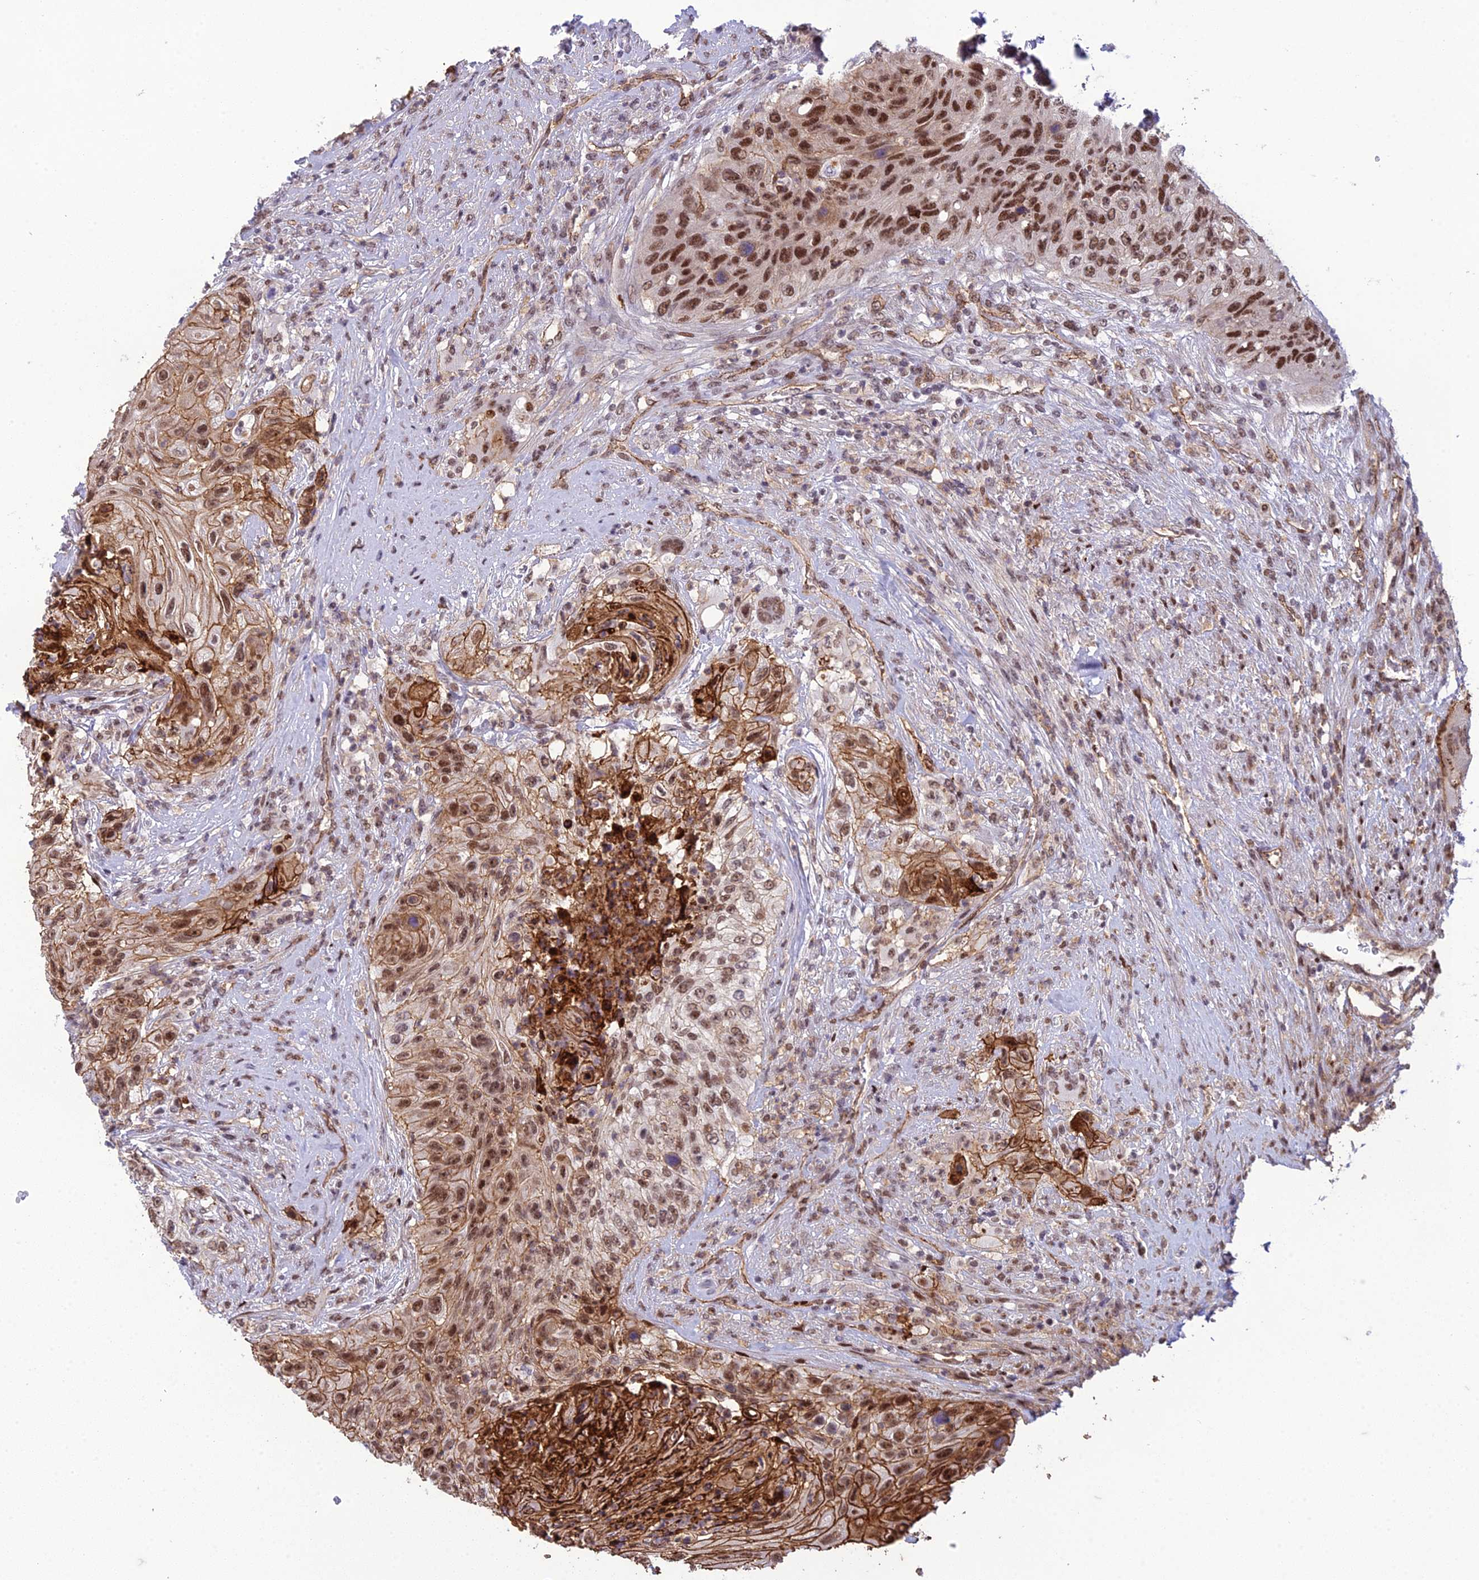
{"staining": {"intensity": "moderate", "quantity": ">75%", "location": "cytoplasmic/membranous,nuclear"}, "tissue": "urothelial cancer", "cell_type": "Tumor cells", "image_type": "cancer", "snomed": [{"axis": "morphology", "description": "Urothelial carcinoma, High grade"}, {"axis": "topography", "description": "Urinary bladder"}], "caption": "IHC histopathology image of urothelial cancer stained for a protein (brown), which demonstrates medium levels of moderate cytoplasmic/membranous and nuclear expression in approximately >75% of tumor cells.", "gene": "RANBP3", "patient": {"sex": "female", "age": 60}}